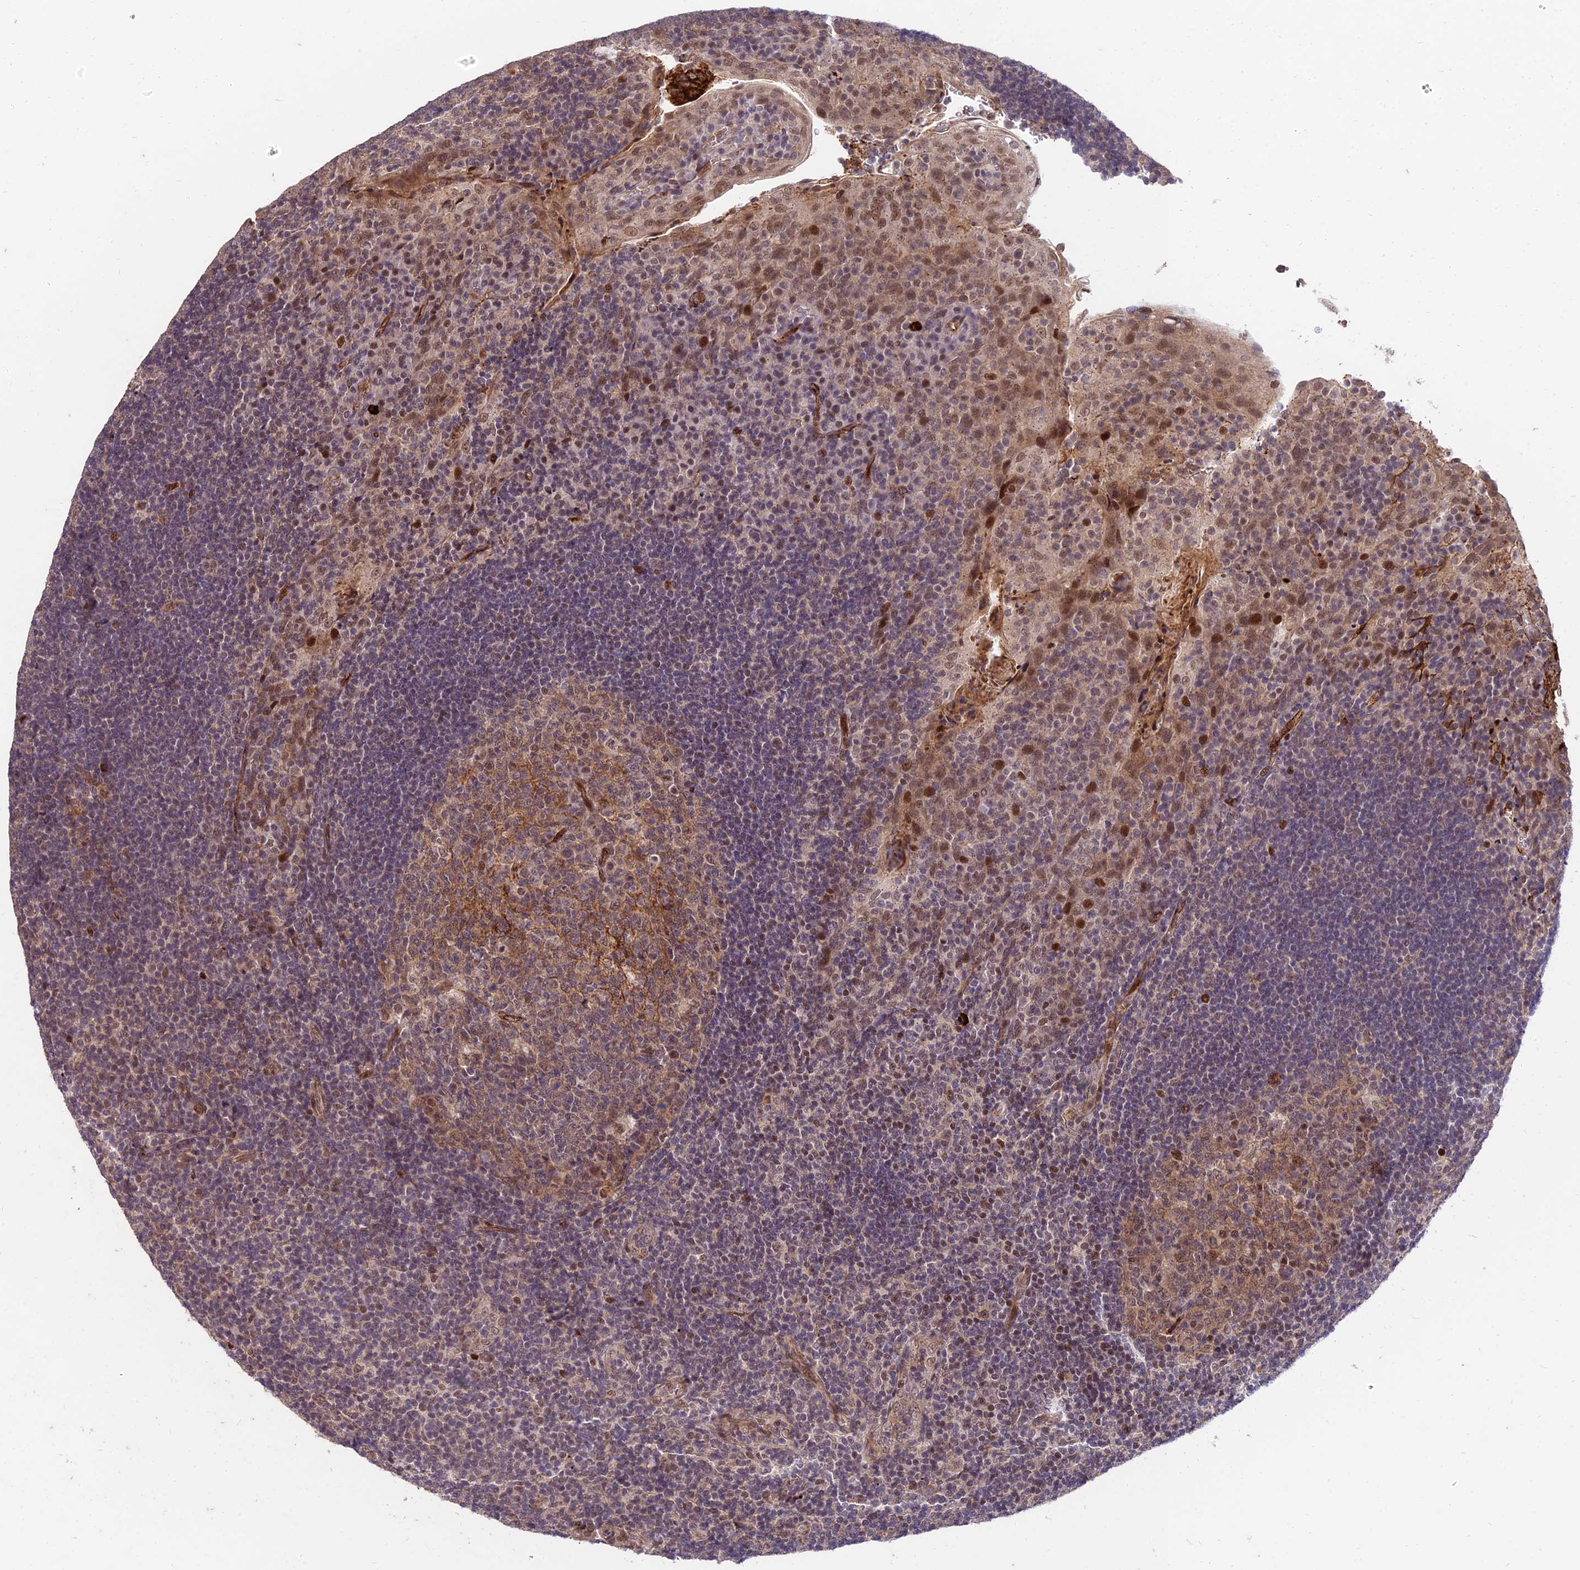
{"staining": {"intensity": "moderate", "quantity": ">75%", "location": "cytoplasmic/membranous,nuclear"}, "tissue": "tonsil", "cell_type": "Germinal center cells", "image_type": "normal", "snomed": [{"axis": "morphology", "description": "Normal tissue, NOS"}, {"axis": "topography", "description": "Tonsil"}], "caption": "An immunohistochemistry (IHC) image of benign tissue is shown. Protein staining in brown labels moderate cytoplasmic/membranous,nuclear positivity in tonsil within germinal center cells. (IHC, brightfield microscopy, high magnification).", "gene": "ZNF85", "patient": {"sex": "male", "age": 17}}